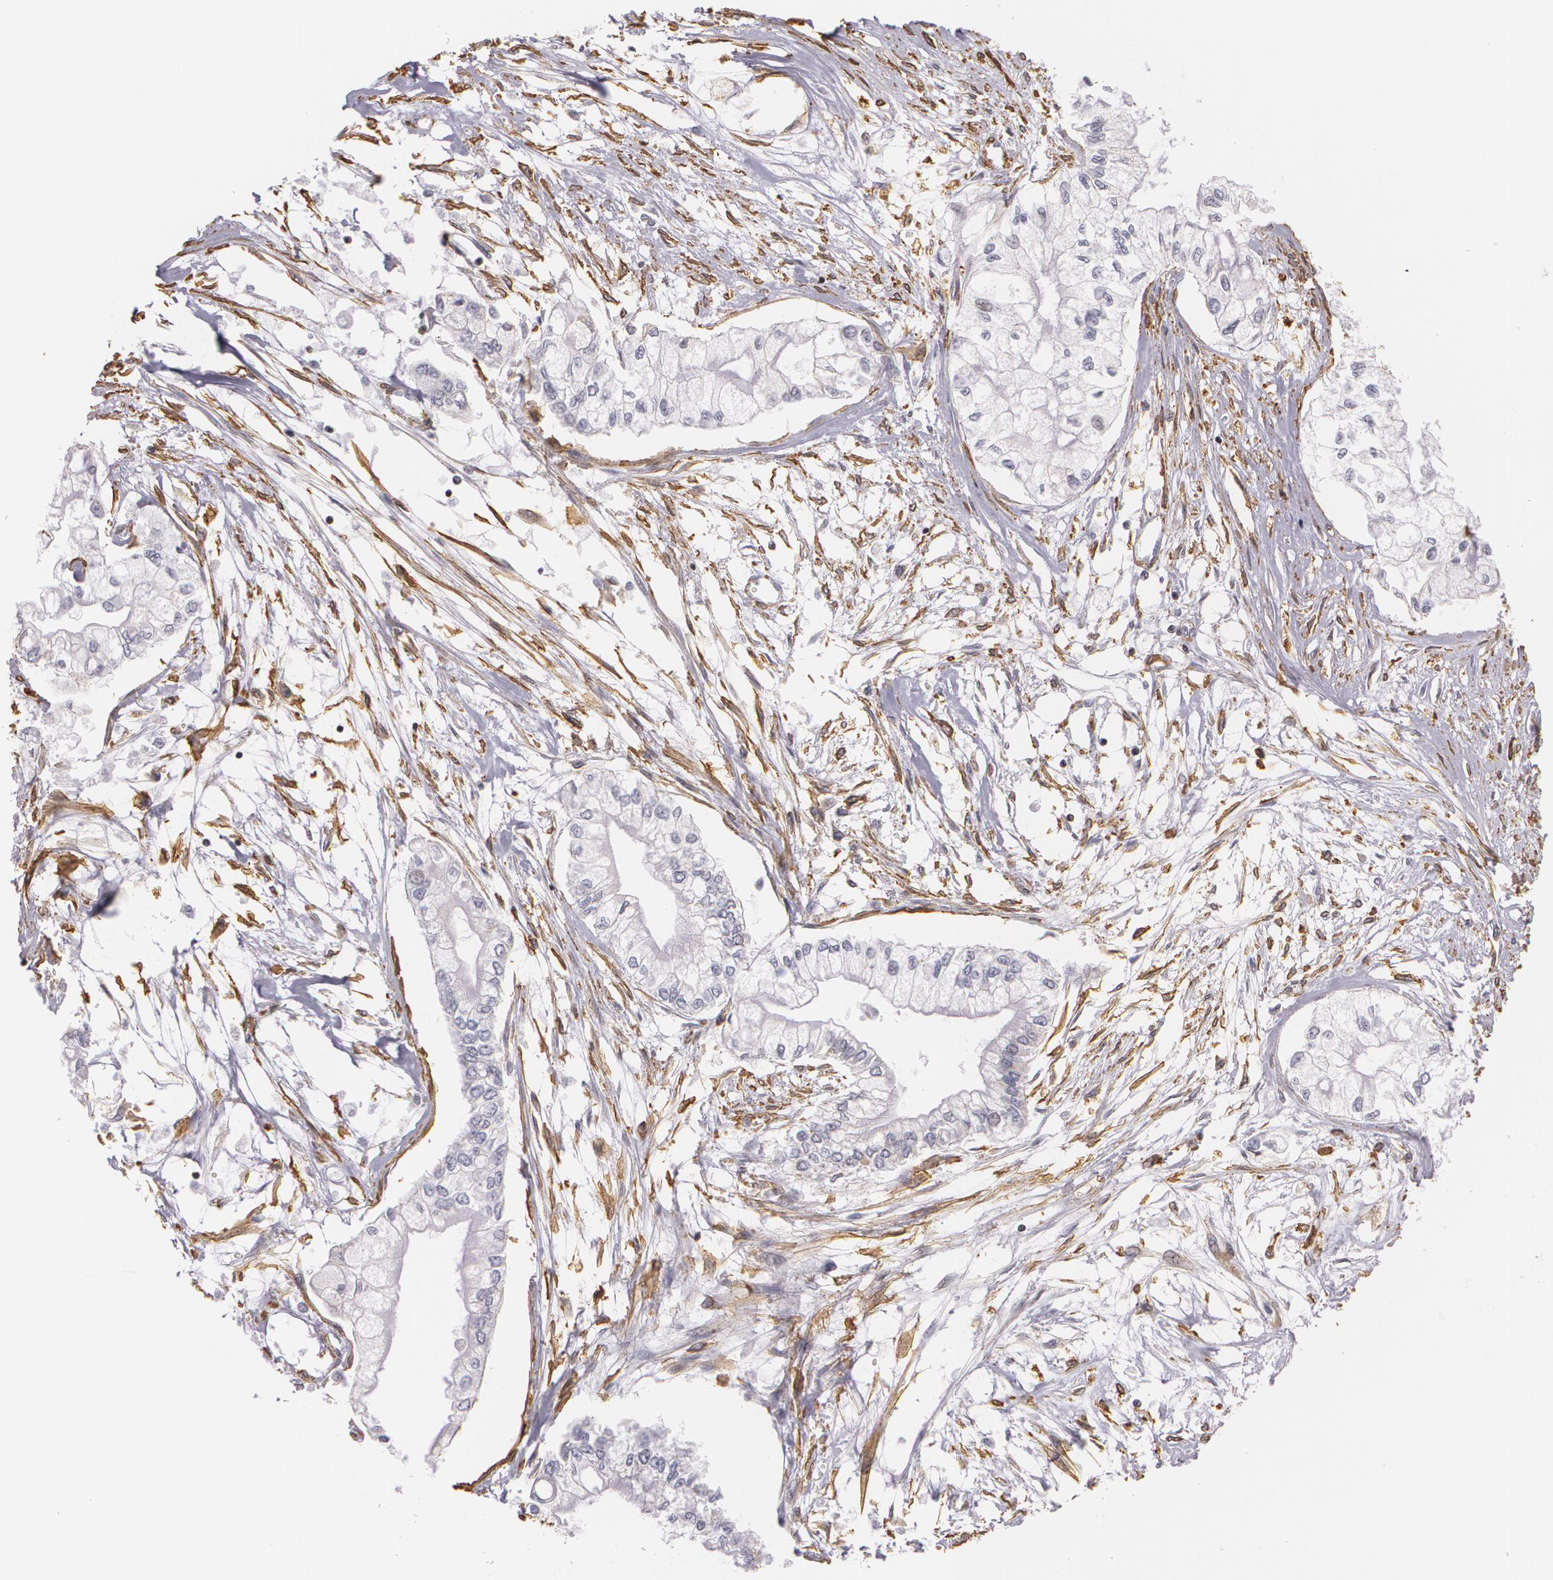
{"staining": {"intensity": "negative", "quantity": "none", "location": "none"}, "tissue": "pancreatic cancer", "cell_type": "Tumor cells", "image_type": "cancer", "snomed": [{"axis": "morphology", "description": "Adenocarcinoma, NOS"}, {"axis": "topography", "description": "Pancreas"}], "caption": "Immunohistochemistry (IHC) image of pancreatic cancer stained for a protein (brown), which shows no expression in tumor cells.", "gene": "VAMP1", "patient": {"sex": "male", "age": 79}}